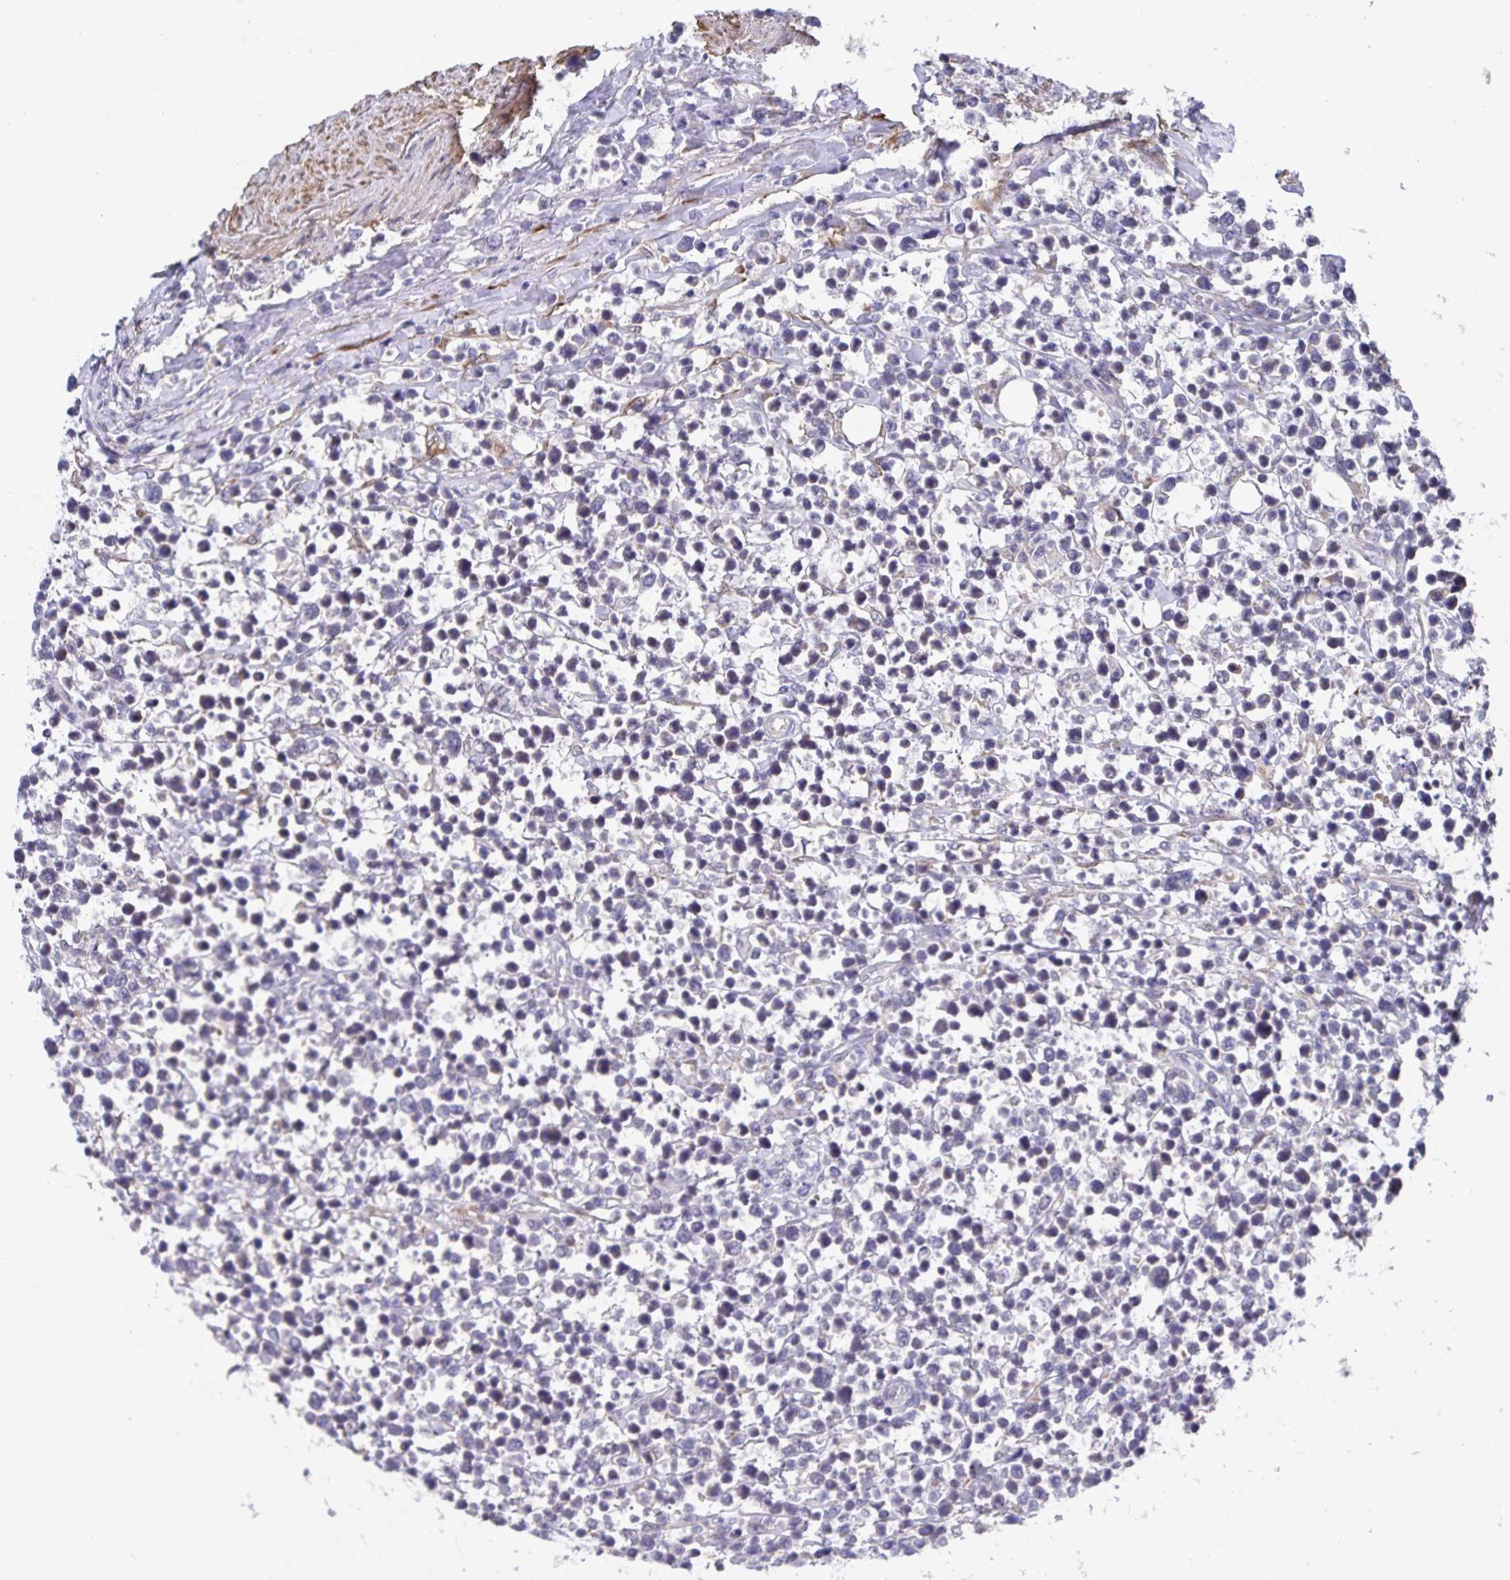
{"staining": {"intensity": "negative", "quantity": "none", "location": "none"}, "tissue": "lymphoma", "cell_type": "Tumor cells", "image_type": "cancer", "snomed": [{"axis": "morphology", "description": "Malignant lymphoma, non-Hodgkin's type, High grade"}, {"axis": "topography", "description": "Soft tissue"}], "caption": "IHC of high-grade malignant lymphoma, non-Hodgkin's type displays no positivity in tumor cells.", "gene": "ZIK1", "patient": {"sex": "female", "age": 56}}